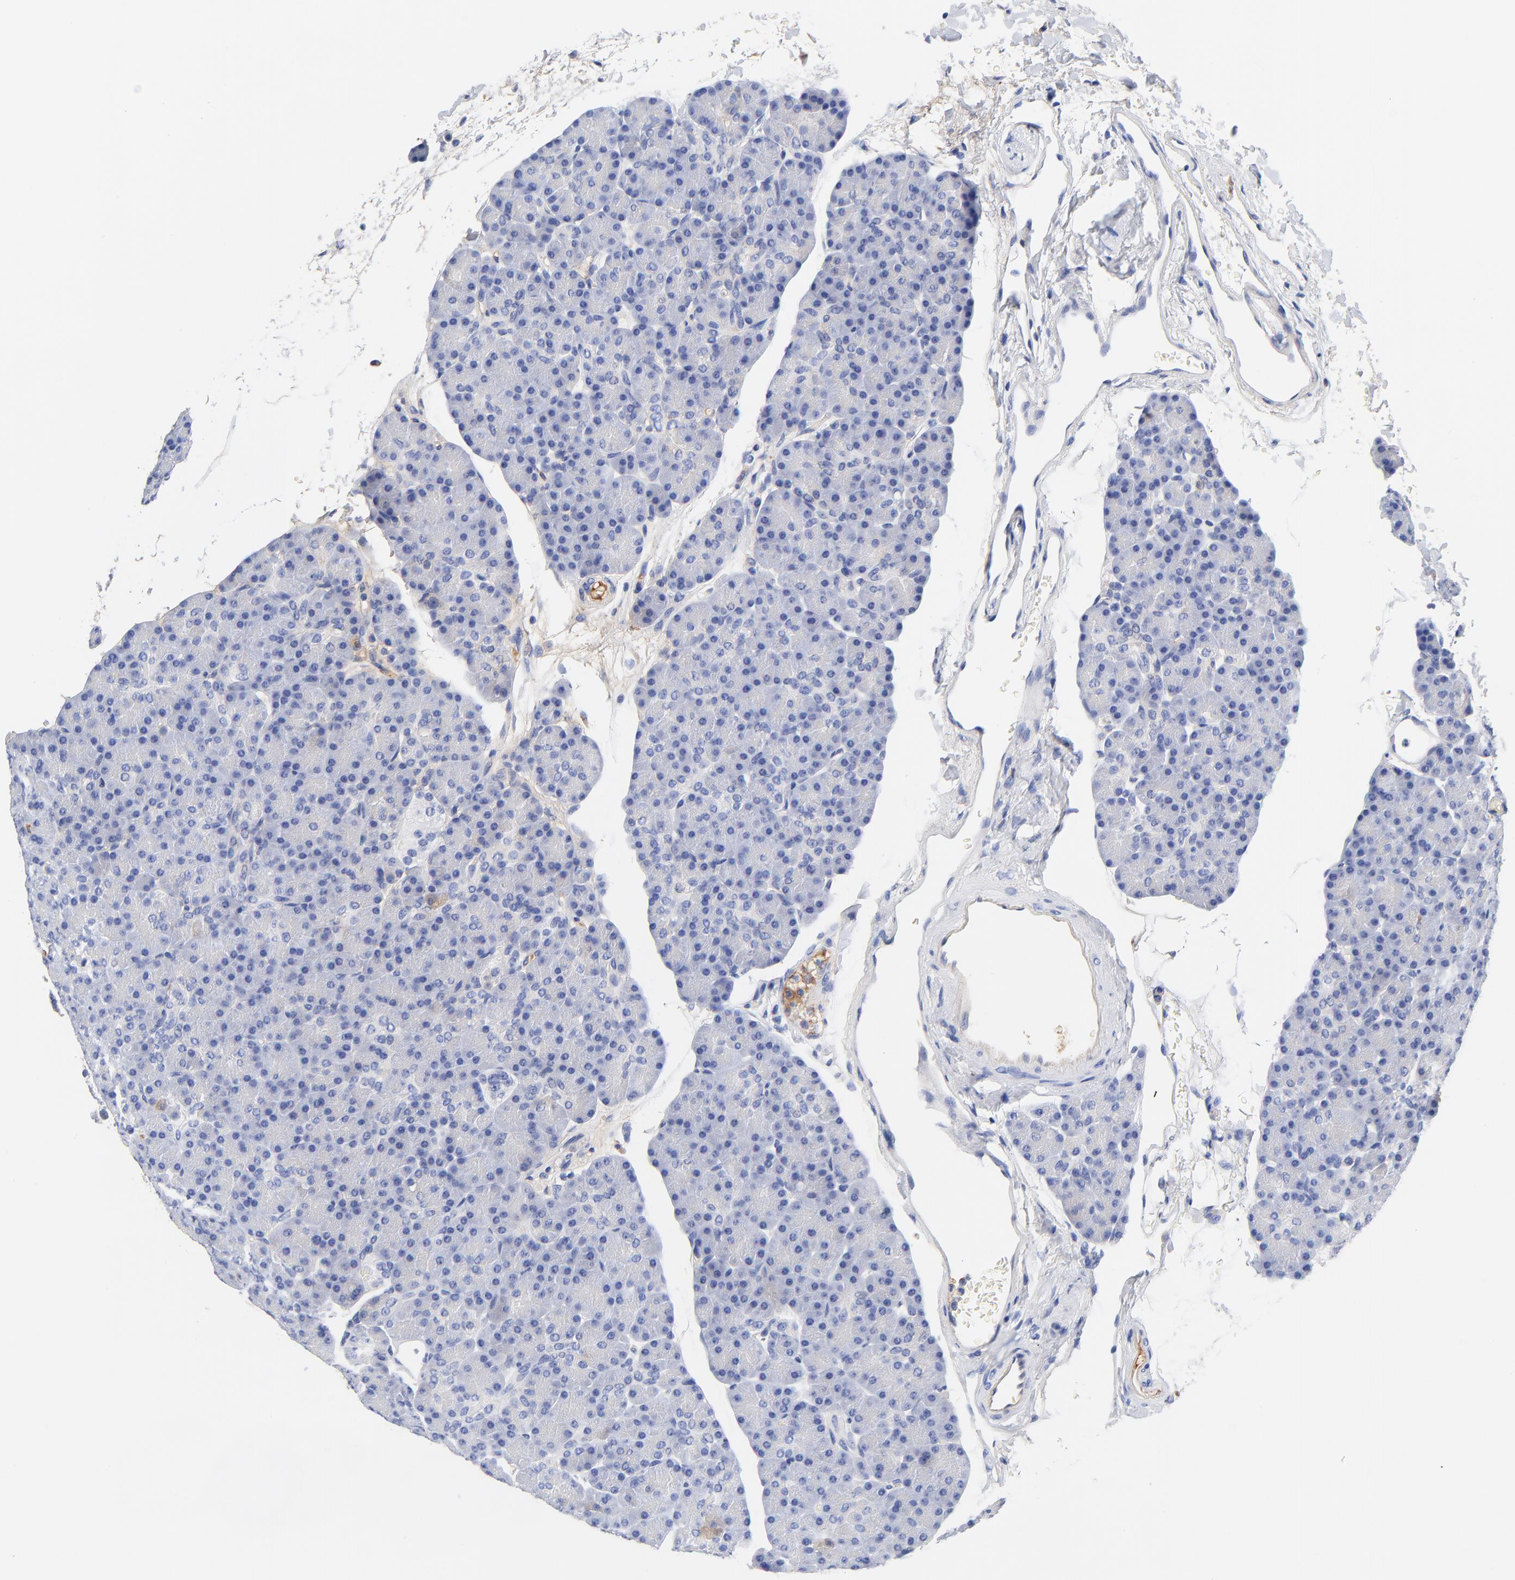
{"staining": {"intensity": "negative", "quantity": "none", "location": "none"}, "tissue": "pancreas", "cell_type": "Exocrine glandular cells", "image_type": "normal", "snomed": [{"axis": "morphology", "description": "Normal tissue, NOS"}, {"axis": "topography", "description": "Pancreas"}], "caption": "The immunohistochemistry histopathology image has no significant expression in exocrine glandular cells of pancreas. Nuclei are stained in blue.", "gene": "IGLV3", "patient": {"sex": "female", "age": 43}}